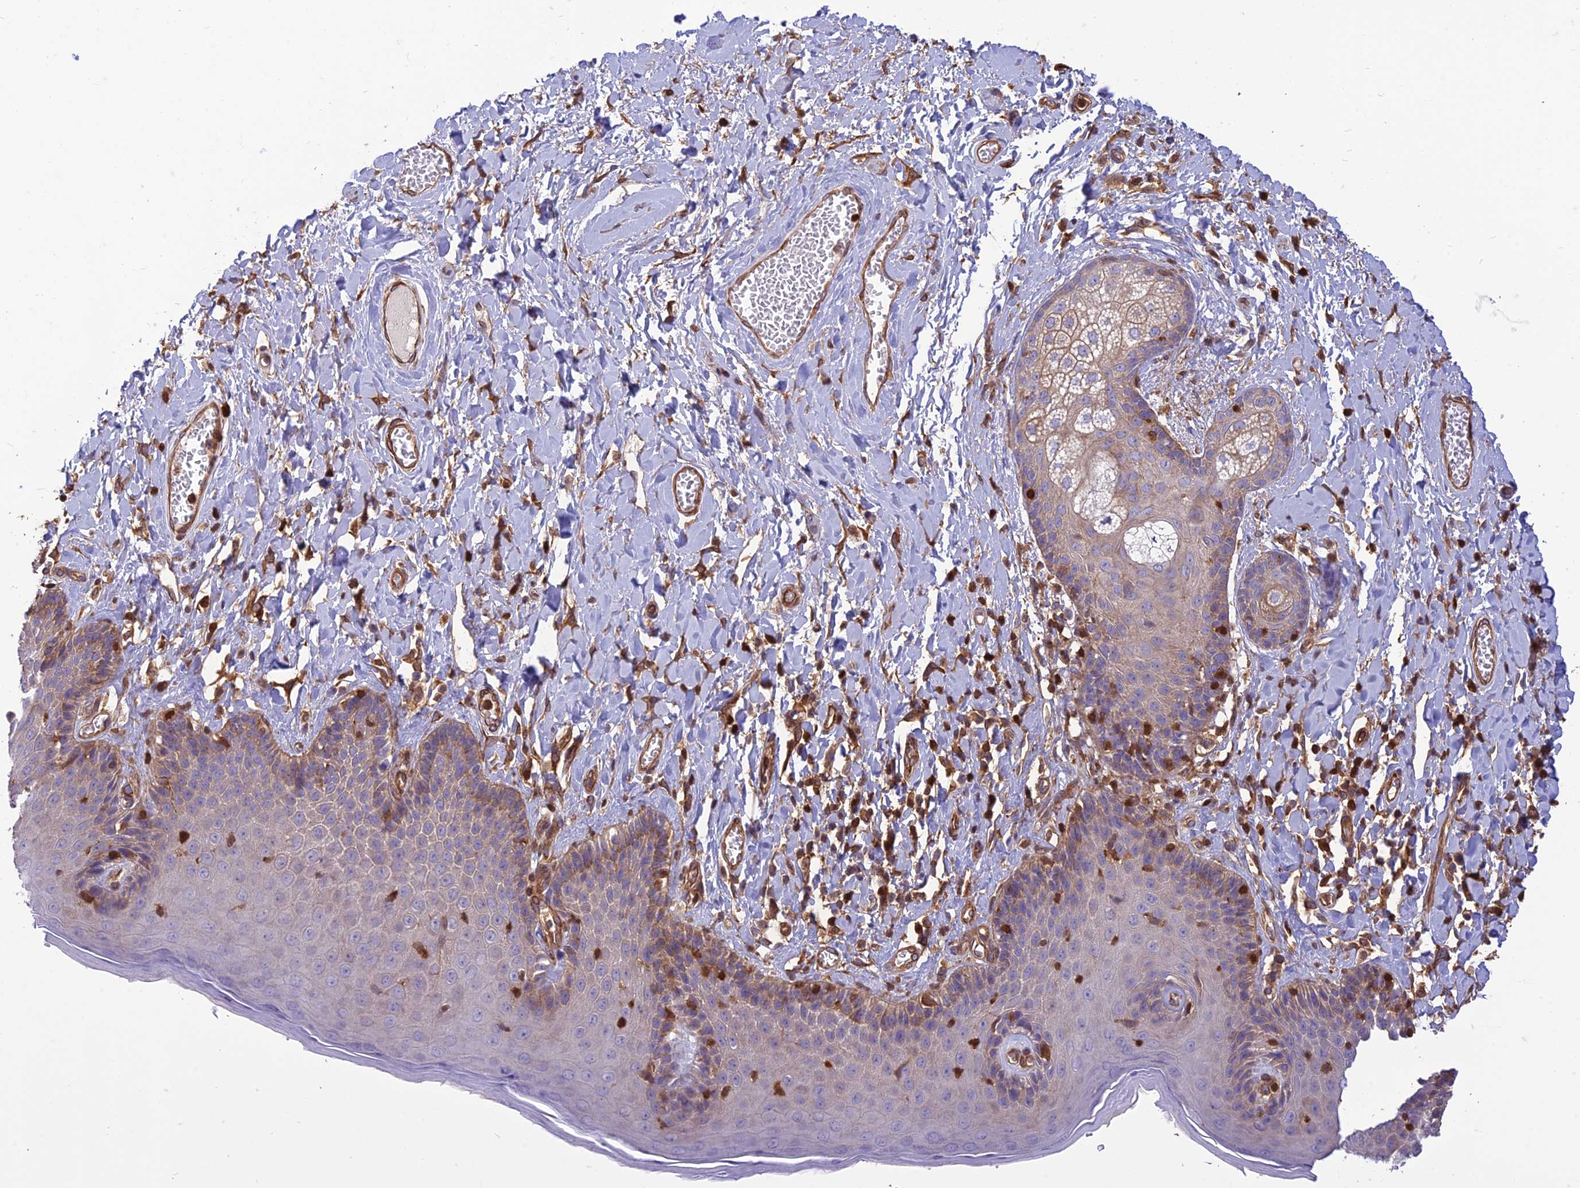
{"staining": {"intensity": "weak", "quantity": "25%-75%", "location": "cytoplasmic/membranous"}, "tissue": "skin", "cell_type": "Epidermal cells", "image_type": "normal", "snomed": [{"axis": "morphology", "description": "Normal tissue, NOS"}, {"axis": "topography", "description": "Anal"}], "caption": "Immunohistochemistry of unremarkable human skin exhibits low levels of weak cytoplasmic/membranous positivity in approximately 25%-75% of epidermal cells.", "gene": "HPSE2", "patient": {"sex": "male", "age": 69}}